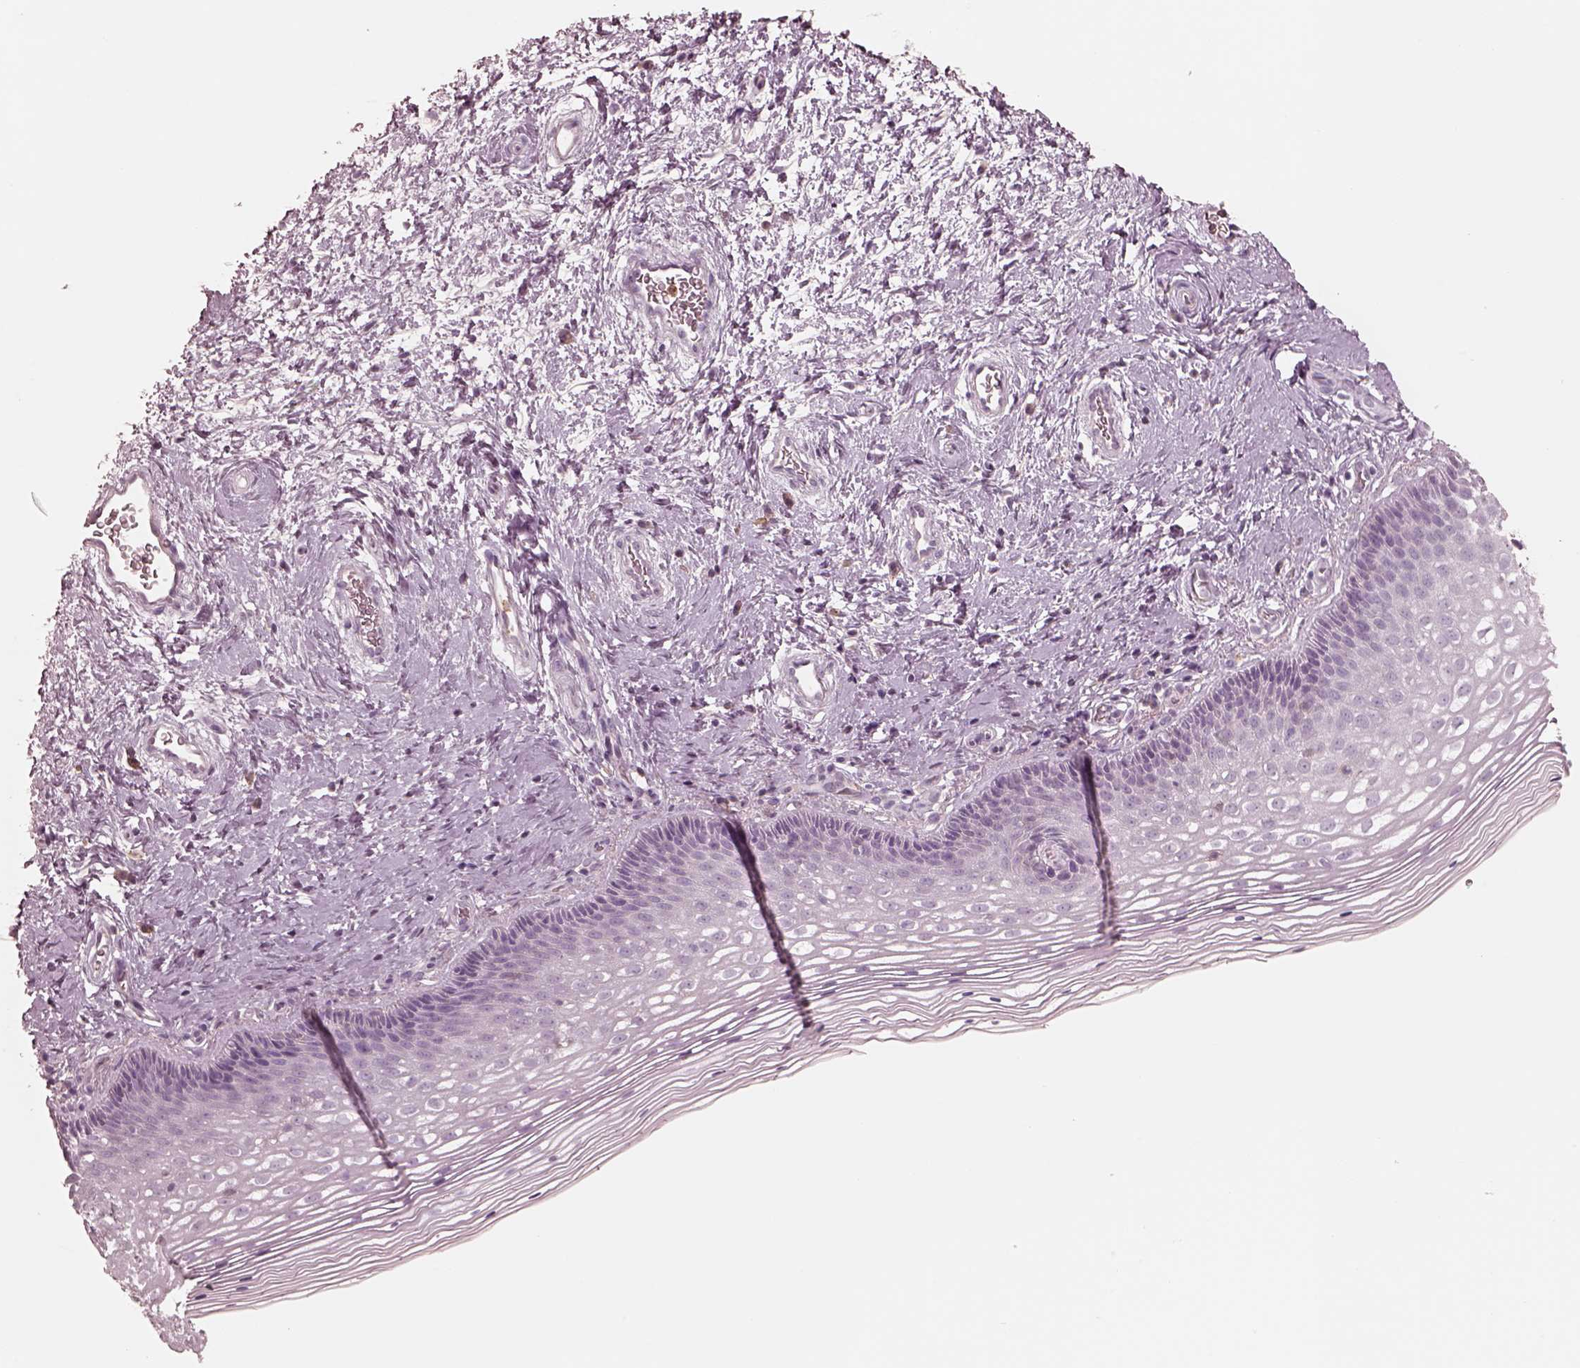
{"staining": {"intensity": "moderate", "quantity": ">75%", "location": "cytoplasmic/membranous"}, "tissue": "cervix", "cell_type": "Glandular cells", "image_type": "normal", "snomed": [{"axis": "morphology", "description": "Normal tissue, NOS"}, {"axis": "topography", "description": "Cervix"}], "caption": "Cervix was stained to show a protein in brown. There is medium levels of moderate cytoplasmic/membranous expression in approximately >75% of glandular cells. The staining was performed using DAB (3,3'-diaminobenzidine), with brown indicating positive protein expression. Nuclei are stained blue with hematoxylin.", "gene": "GPRIN1", "patient": {"sex": "female", "age": 34}}